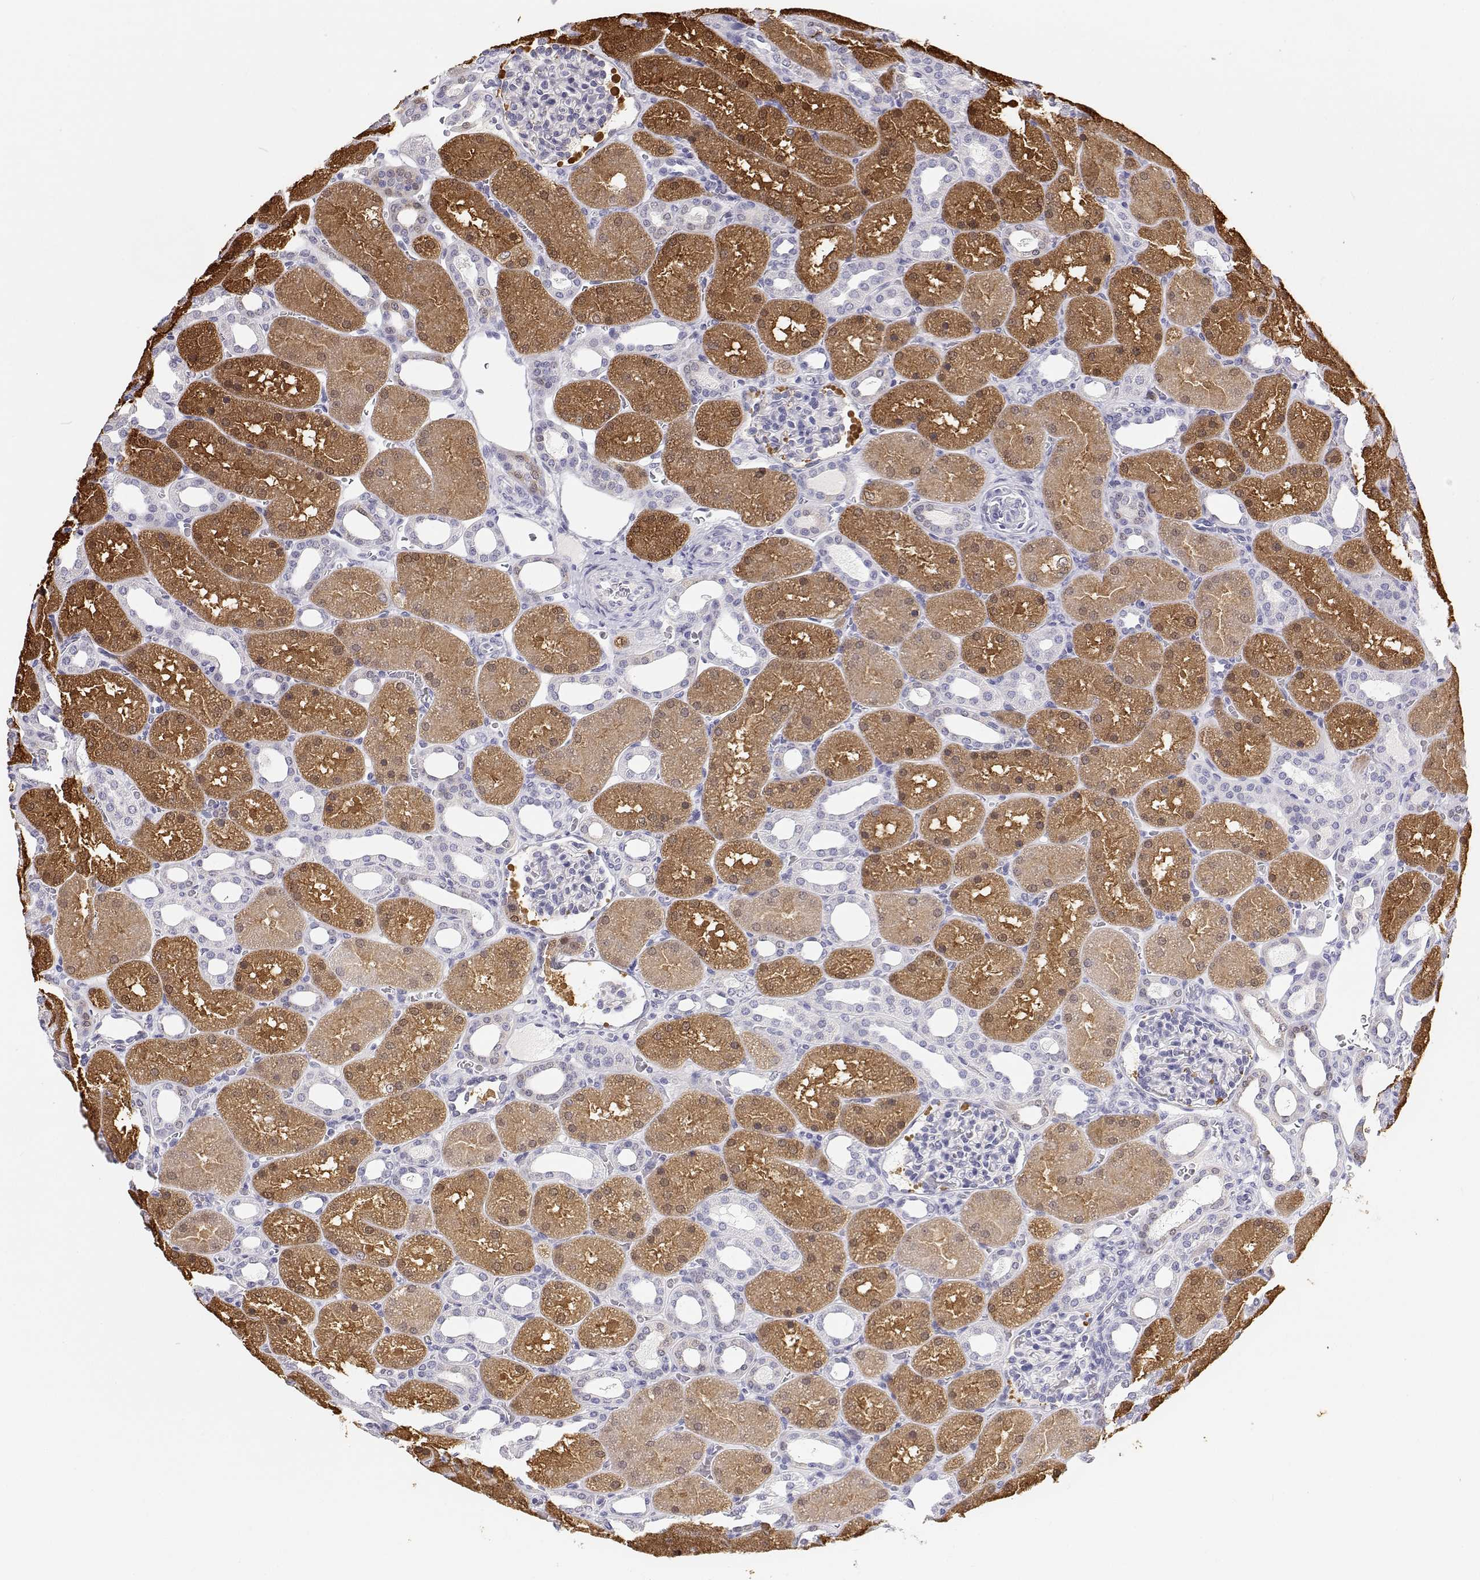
{"staining": {"intensity": "negative", "quantity": "none", "location": "none"}, "tissue": "kidney", "cell_type": "Cells in glomeruli", "image_type": "normal", "snomed": [{"axis": "morphology", "description": "Normal tissue, NOS"}, {"axis": "topography", "description": "Kidney"}], "caption": "Immunohistochemical staining of unremarkable human kidney shows no significant expression in cells in glomeruli. (DAB IHC visualized using brightfield microscopy, high magnification).", "gene": "BHMT", "patient": {"sex": "male", "age": 2}}